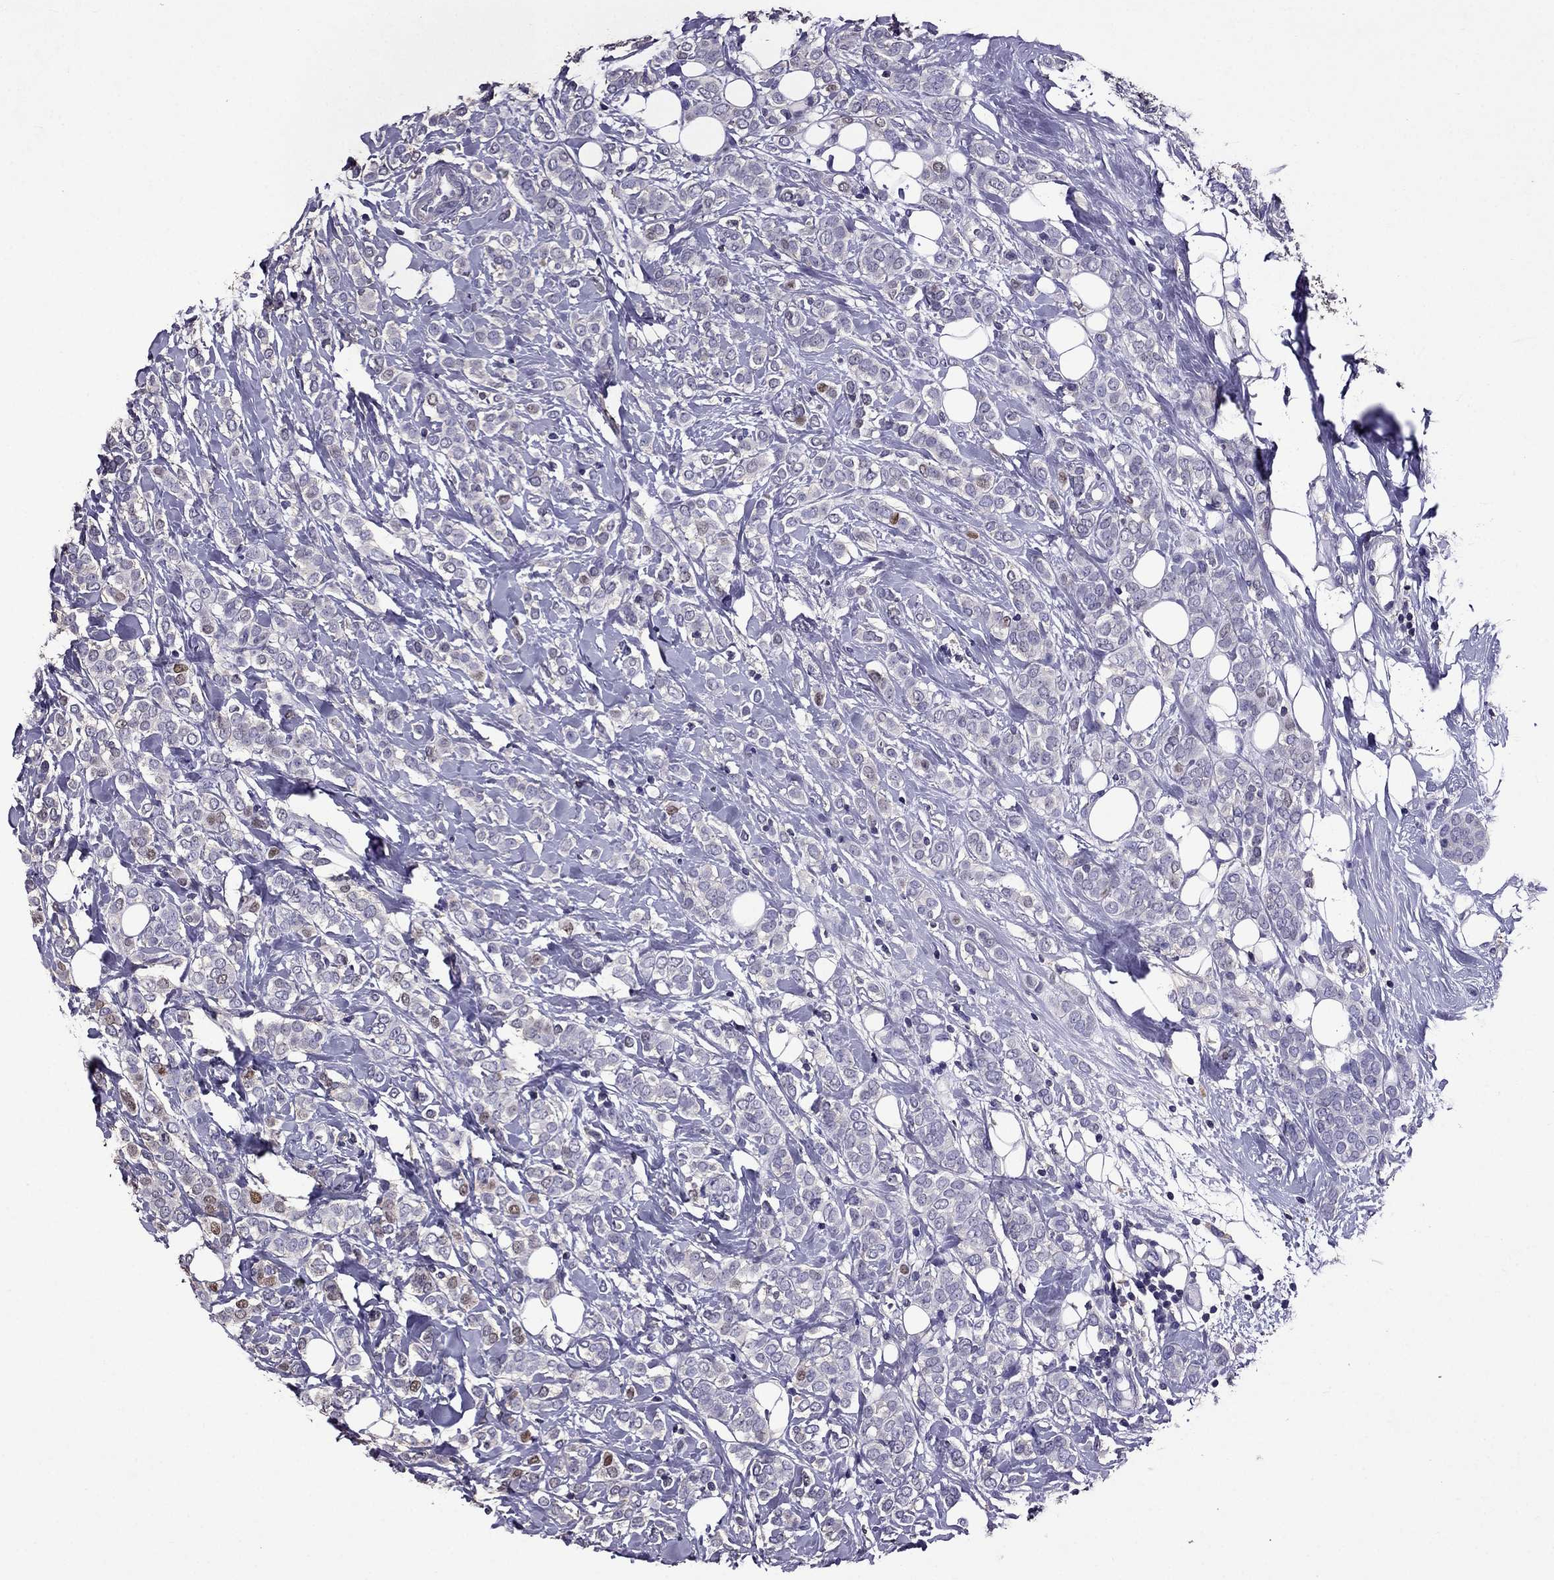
{"staining": {"intensity": "moderate", "quantity": "<25%", "location": "nuclear"}, "tissue": "breast cancer", "cell_type": "Tumor cells", "image_type": "cancer", "snomed": [{"axis": "morphology", "description": "Lobular carcinoma"}, {"axis": "topography", "description": "Breast"}], "caption": "The histopathology image reveals a brown stain indicating the presence of a protein in the nuclear of tumor cells in lobular carcinoma (breast). Immunohistochemistry (ihc) stains the protein of interest in brown and the nuclei are stained blue.", "gene": "NKX3-1", "patient": {"sex": "female", "age": 49}}